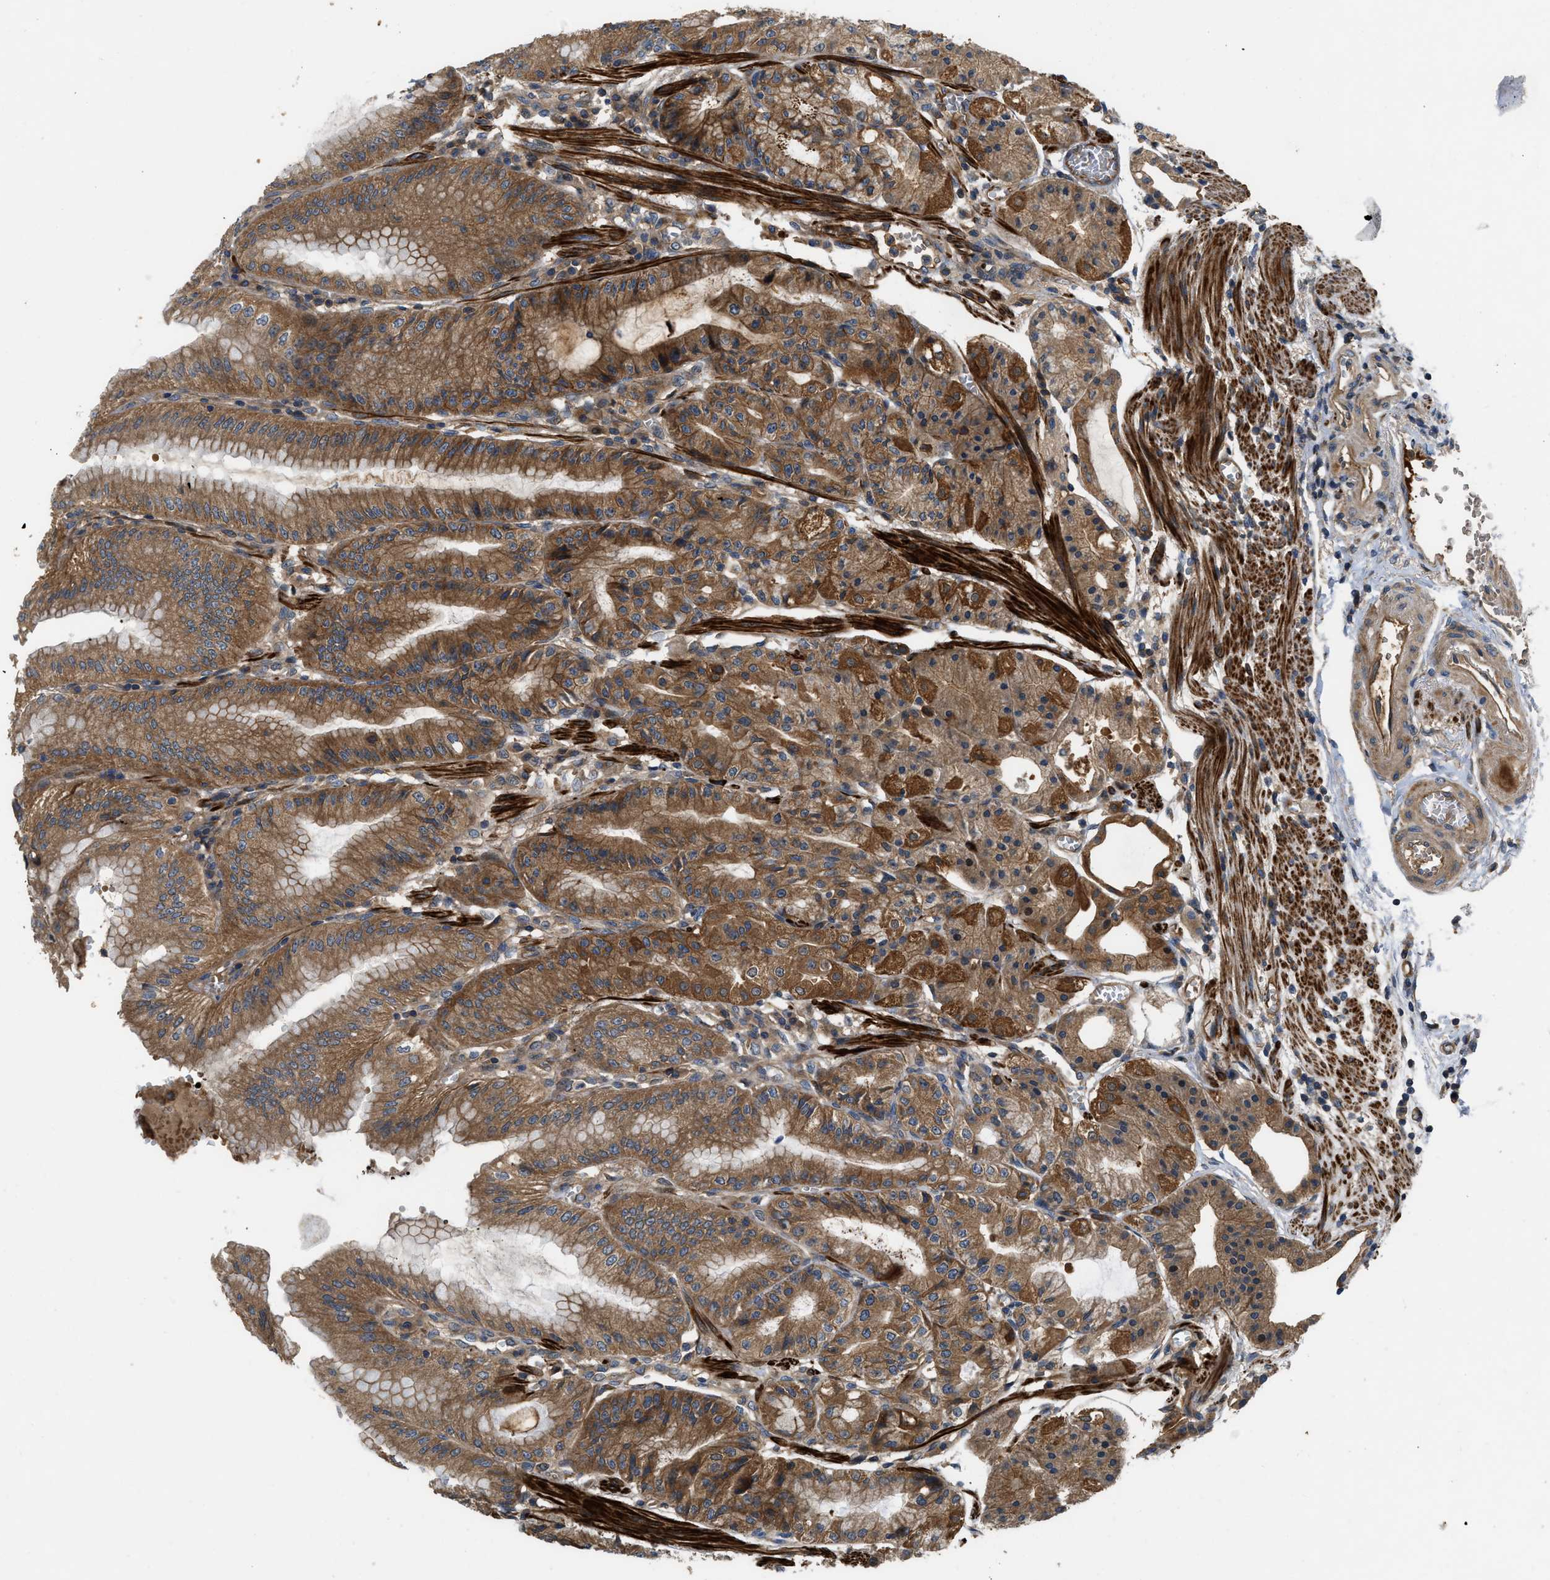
{"staining": {"intensity": "strong", "quantity": ">75%", "location": "cytoplasmic/membranous"}, "tissue": "stomach", "cell_type": "Glandular cells", "image_type": "normal", "snomed": [{"axis": "morphology", "description": "Normal tissue, NOS"}, {"axis": "topography", "description": "Stomach, lower"}], "caption": "Strong cytoplasmic/membranous expression is identified in about >75% of glandular cells in normal stomach. The protein is shown in brown color, while the nuclei are stained blue.", "gene": "CNNM3", "patient": {"sex": "male", "age": 71}}